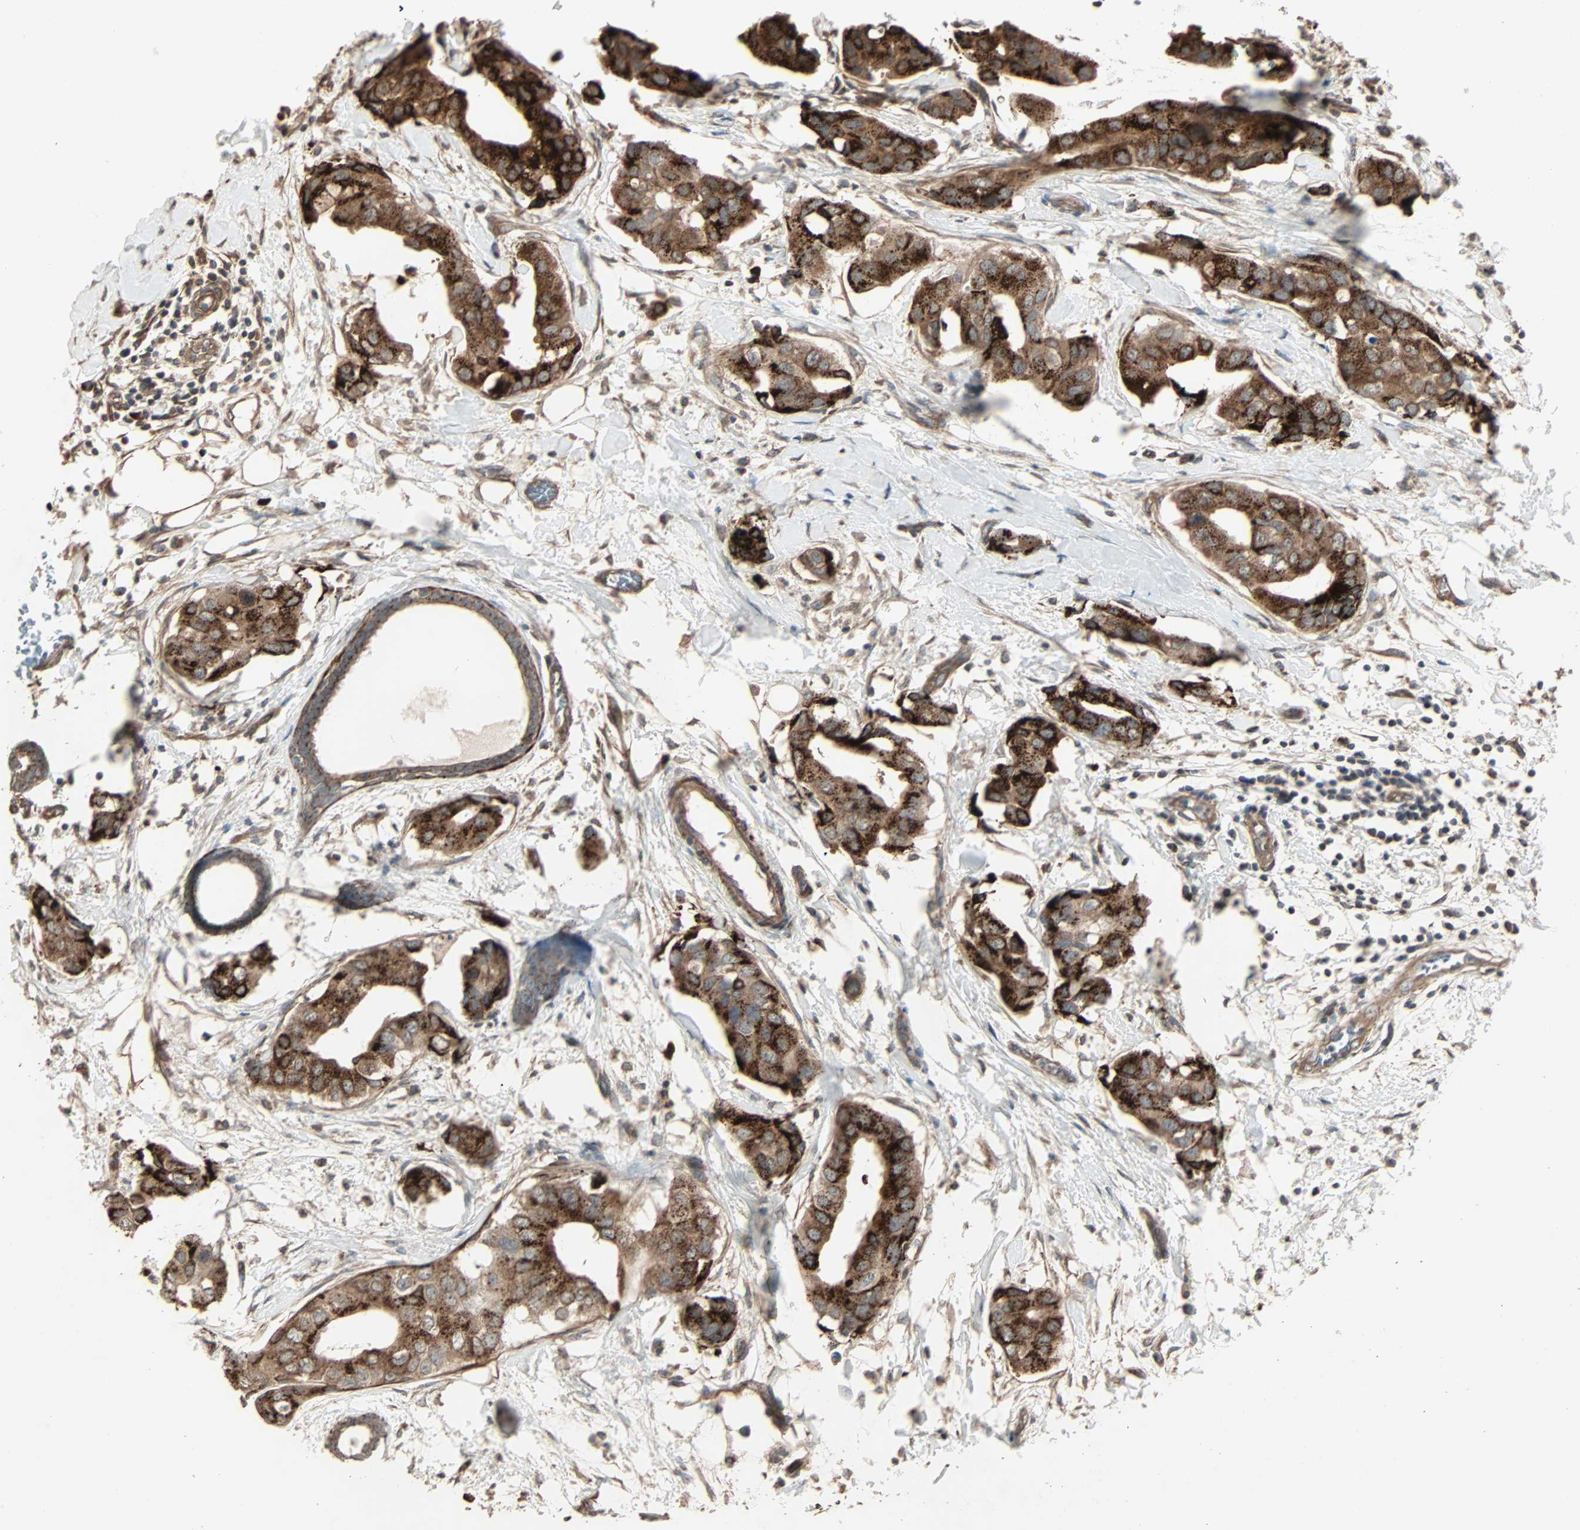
{"staining": {"intensity": "strong", "quantity": ">75%", "location": "cytoplasmic/membranous"}, "tissue": "breast cancer", "cell_type": "Tumor cells", "image_type": "cancer", "snomed": [{"axis": "morphology", "description": "Duct carcinoma"}, {"axis": "topography", "description": "Breast"}], "caption": "Breast cancer stained with IHC reveals strong cytoplasmic/membranous expression in about >75% of tumor cells.", "gene": "GALNT3", "patient": {"sex": "female", "age": 40}}